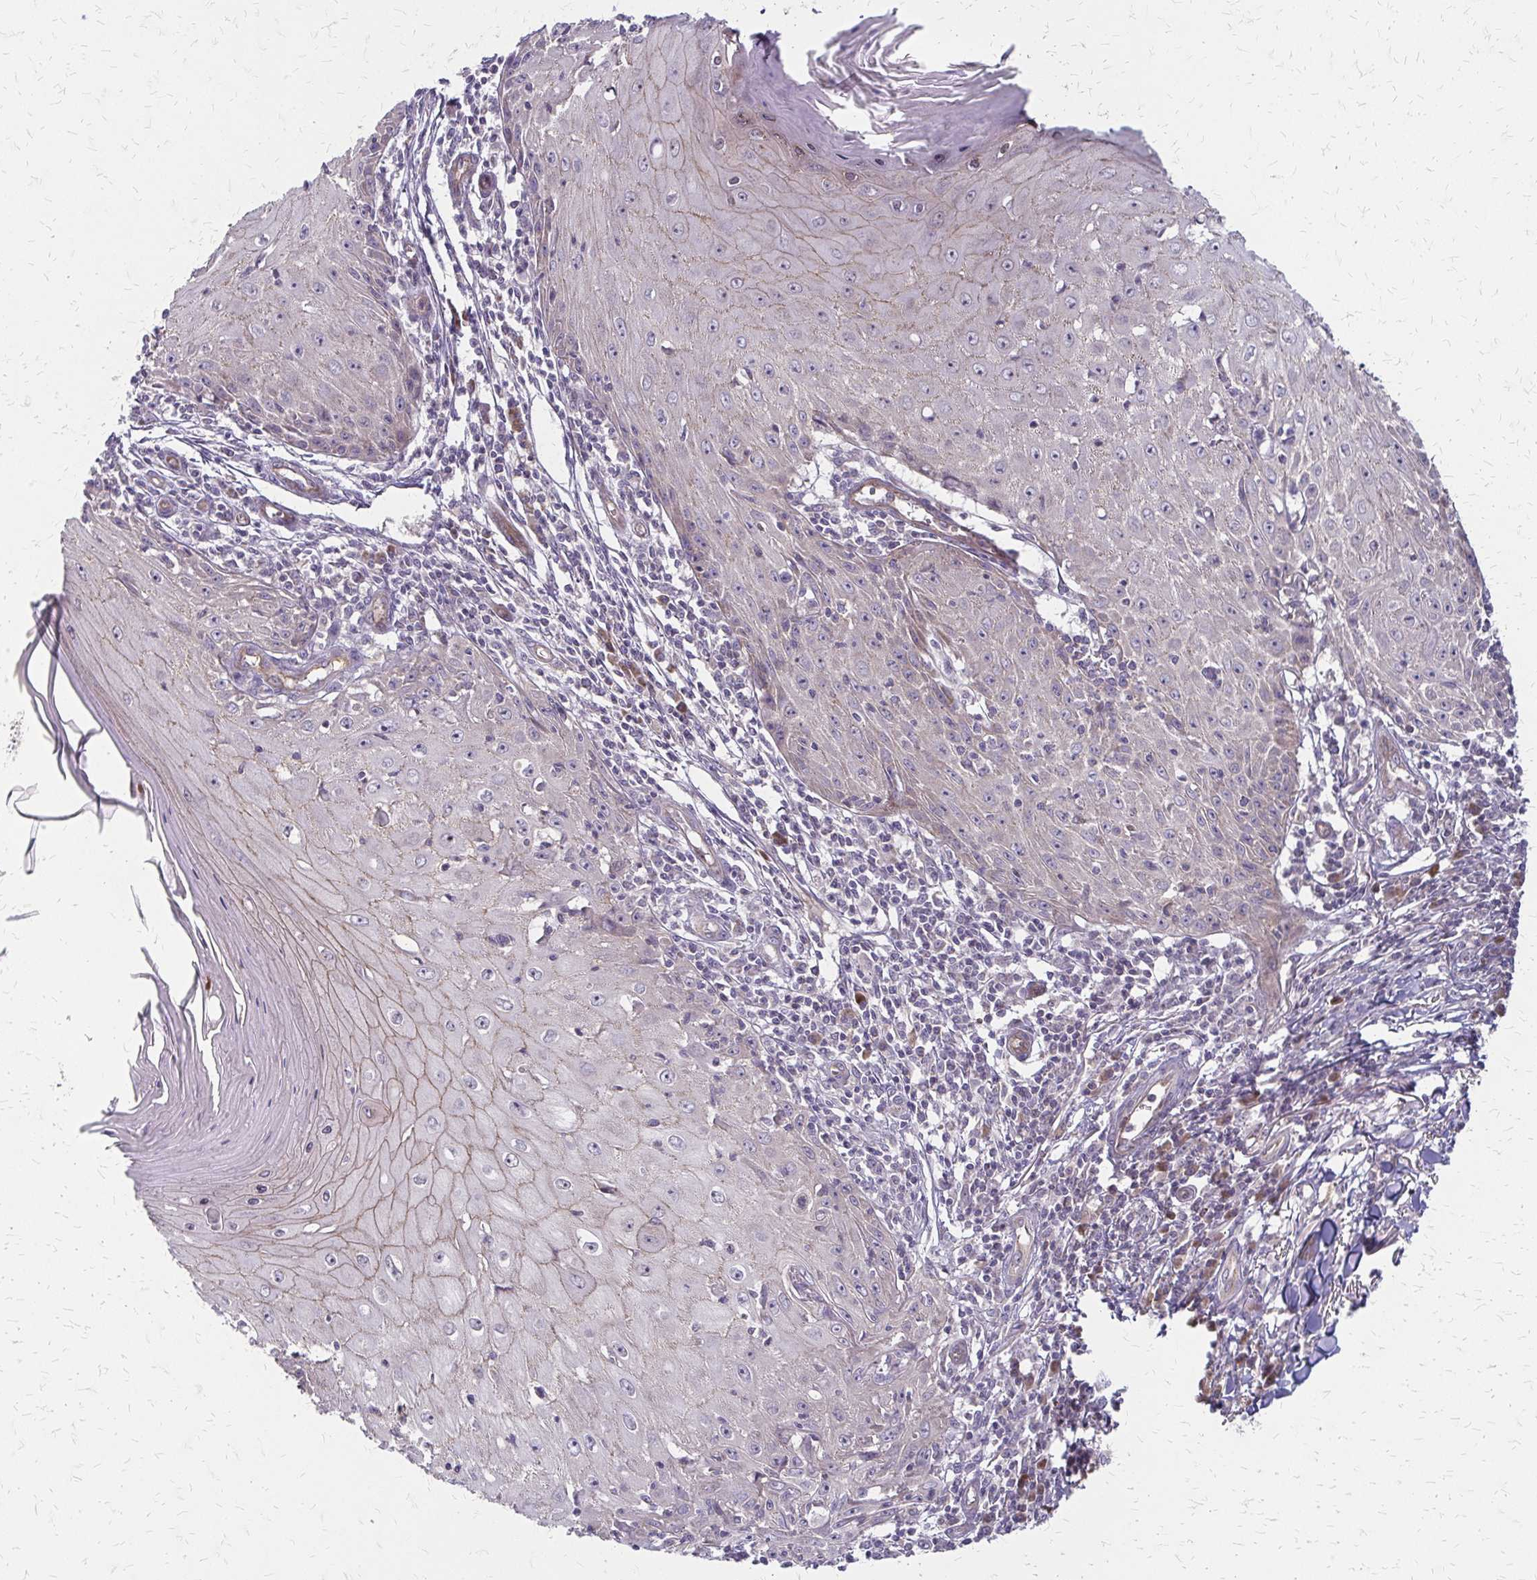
{"staining": {"intensity": "negative", "quantity": "none", "location": "none"}, "tissue": "skin cancer", "cell_type": "Tumor cells", "image_type": "cancer", "snomed": [{"axis": "morphology", "description": "Squamous cell carcinoma, NOS"}, {"axis": "topography", "description": "Skin"}], "caption": "Immunohistochemistry (IHC) image of neoplastic tissue: squamous cell carcinoma (skin) stained with DAB shows no significant protein staining in tumor cells.", "gene": "ZNF383", "patient": {"sex": "female", "age": 73}}